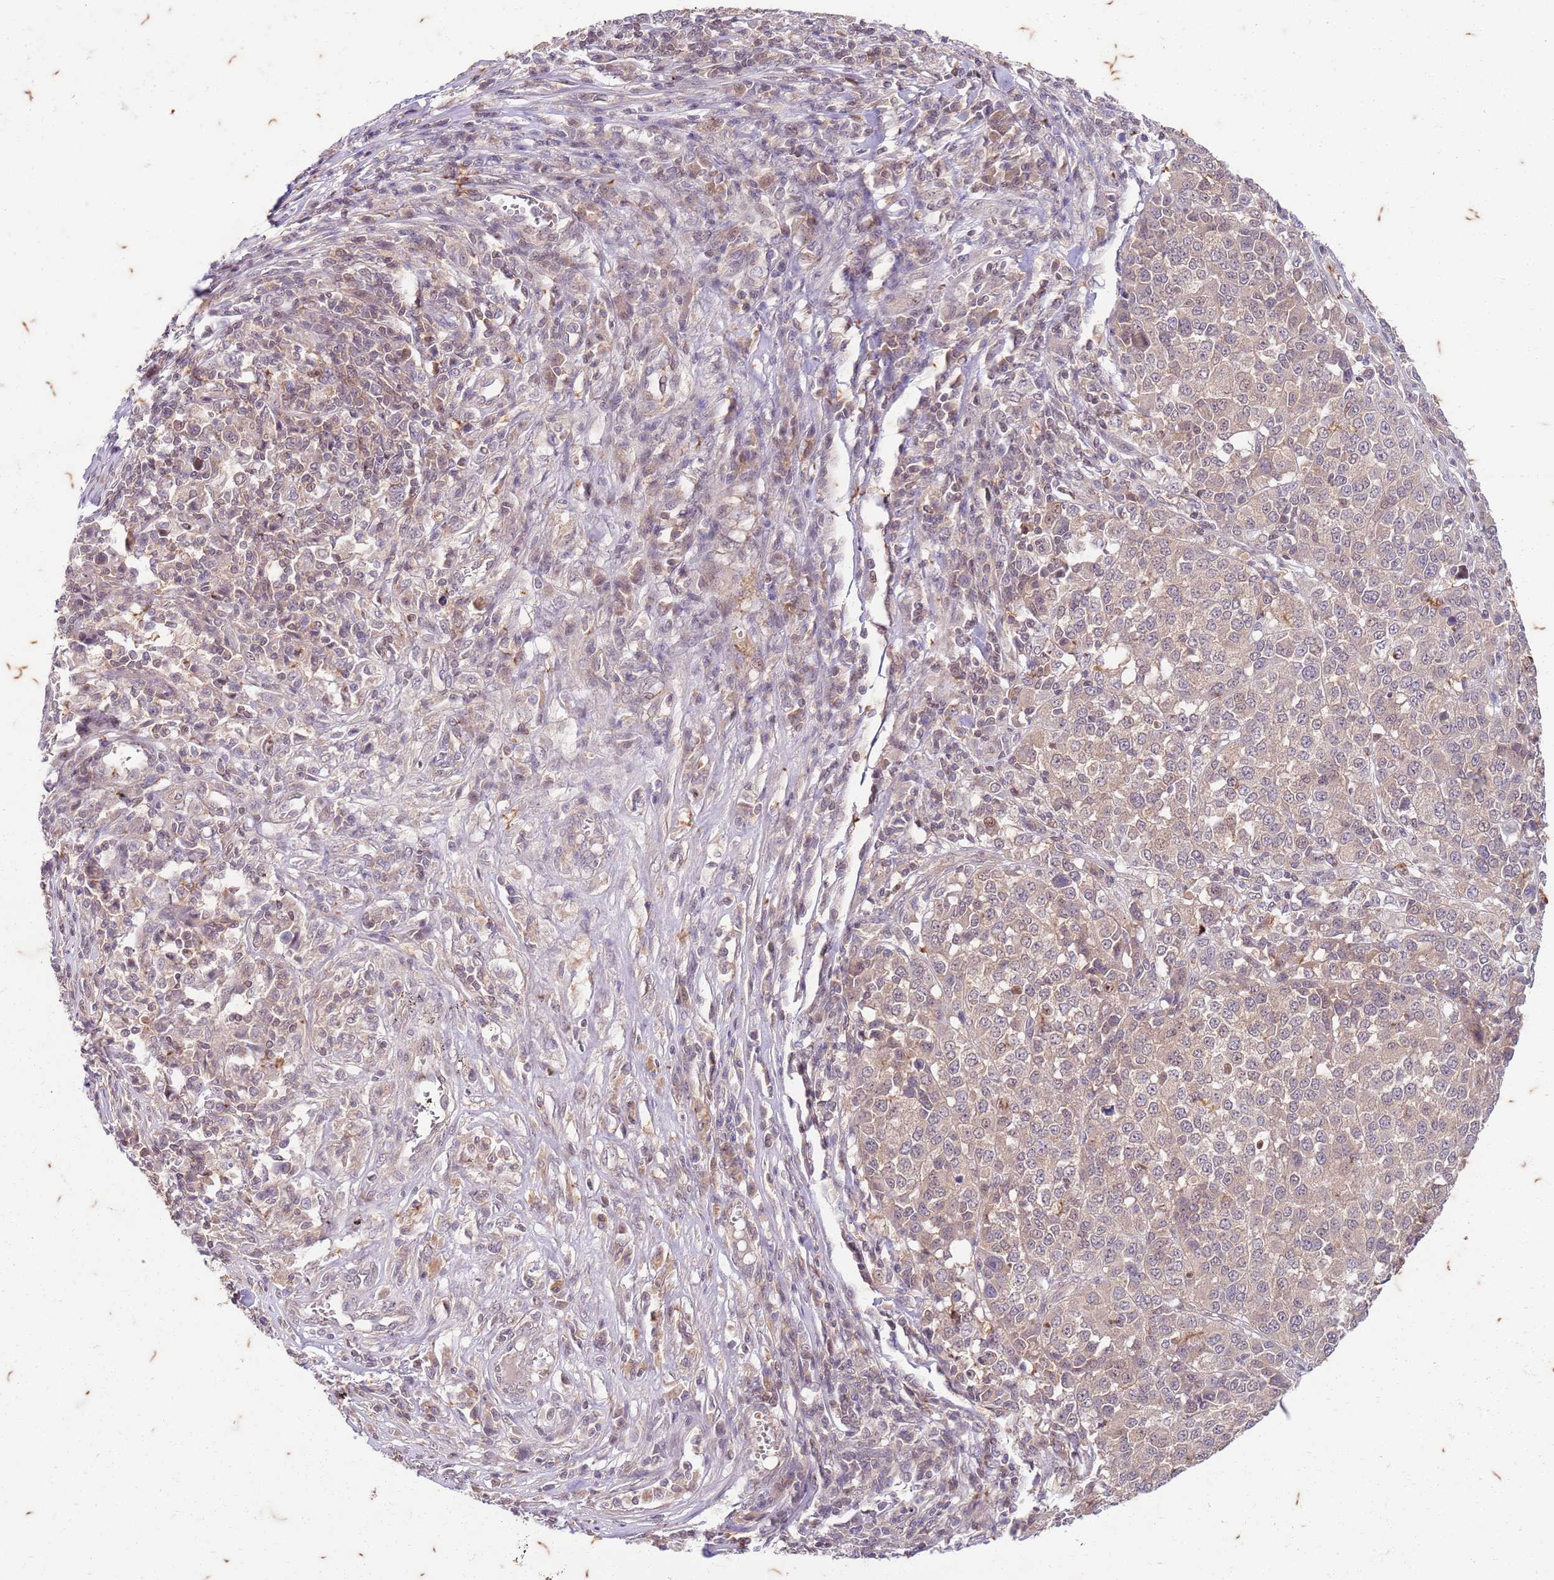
{"staining": {"intensity": "weak", "quantity": "<25%", "location": "cytoplasmic/membranous"}, "tissue": "melanoma", "cell_type": "Tumor cells", "image_type": "cancer", "snomed": [{"axis": "morphology", "description": "Malignant melanoma, Metastatic site"}, {"axis": "topography", "description": "Lymph node"}], "caption": "This is a histopathology image of IHC staining of malignant melanoma (metastatic site), which shows no staining in tumor cells.", "gene": "RAPGEF3", "patient": {"sex": "male", "age": 44}}